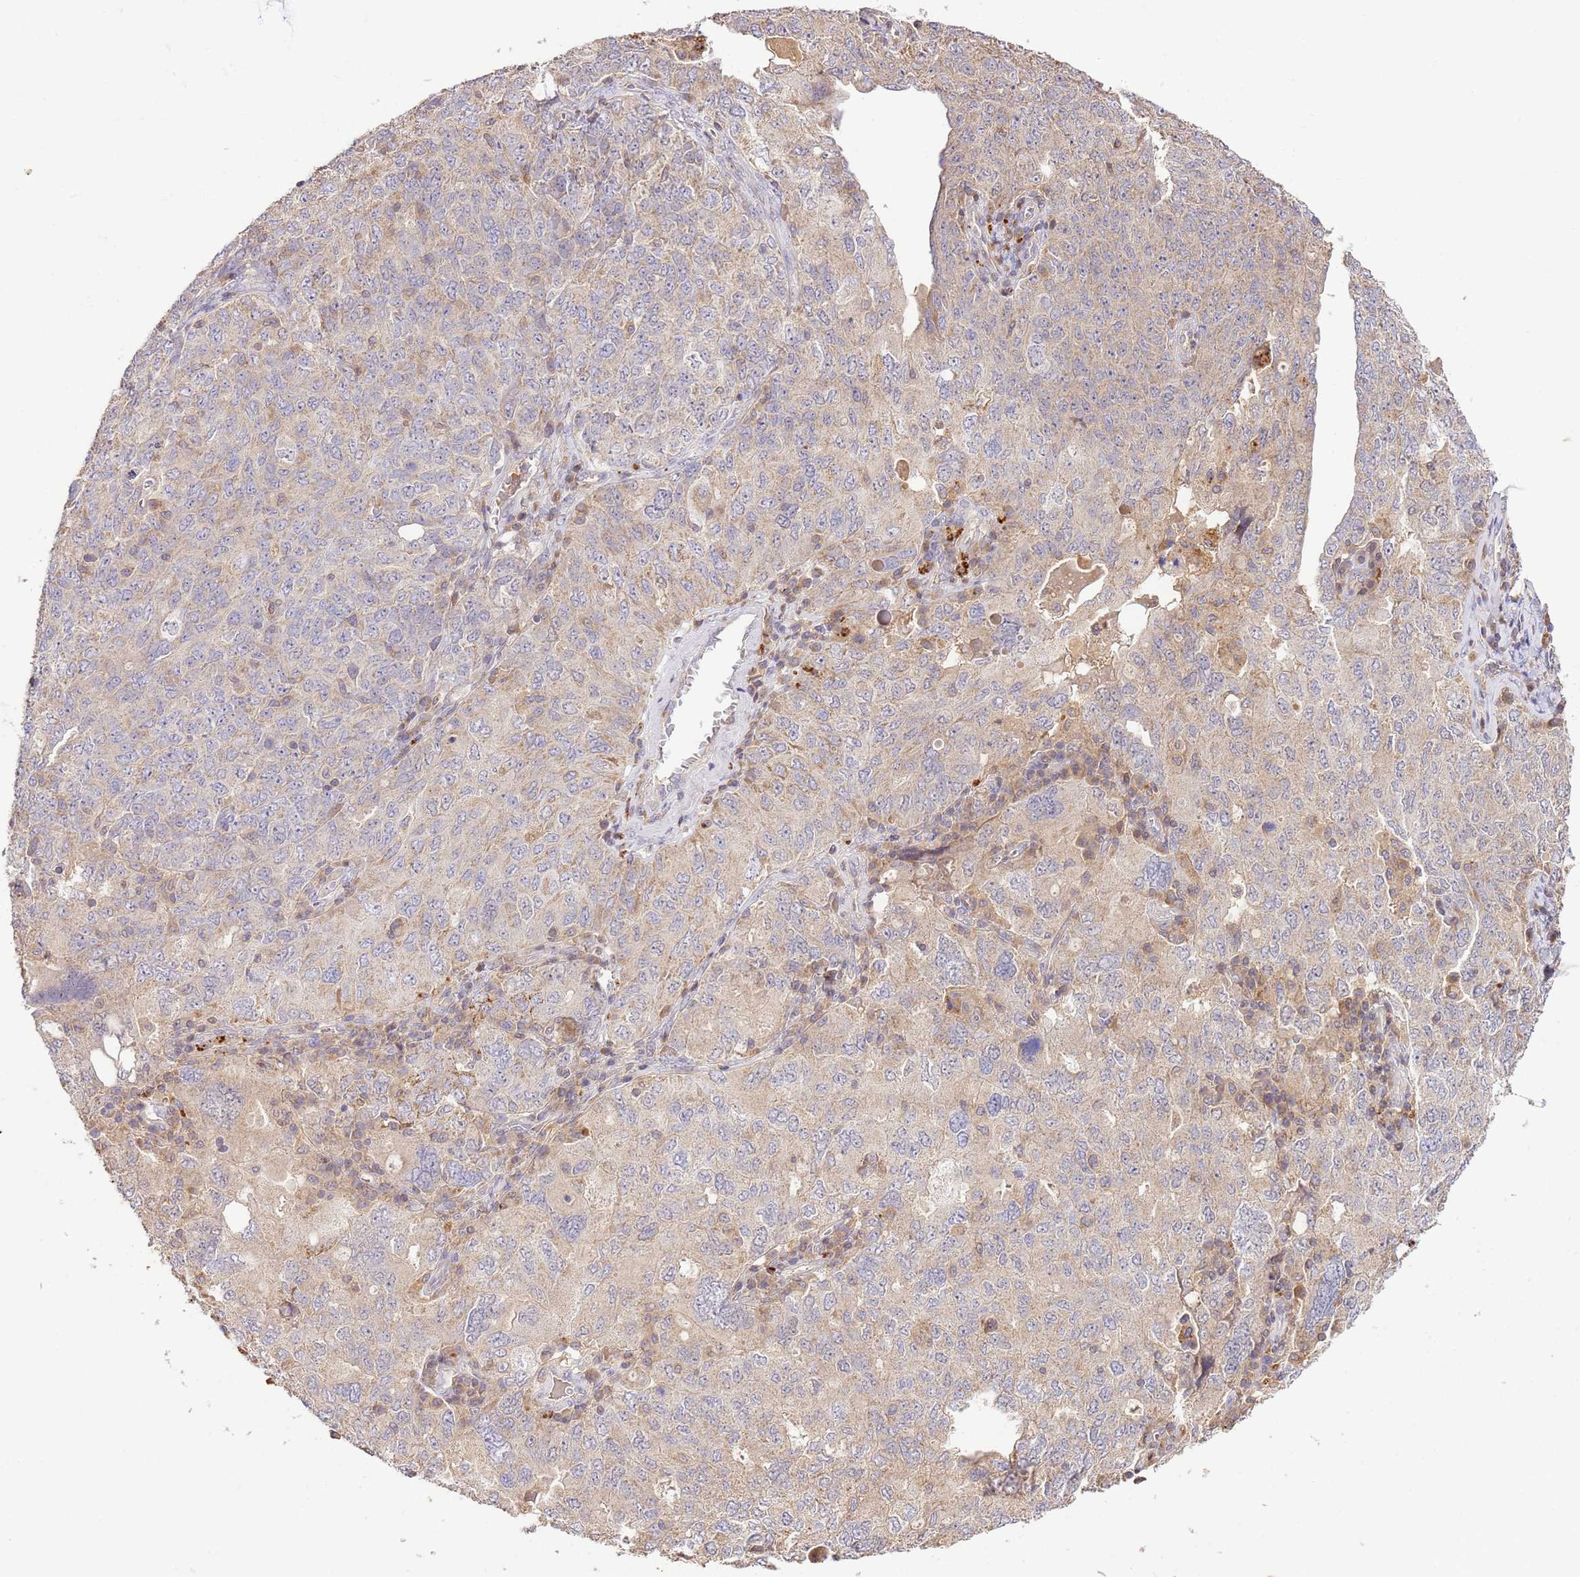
{"staining": {"intensity": "weak", "quantity": "25%-75%", "location": "cytoplasmic/membranous"}, "tissue": "ovarian cancer", "cell_type": "Tumor cells", "image_type": "cancer", "snomed": [{"axis": "morphology", "description": "Carcinoma, endometroid"}, {"axis": "topography", "description": "Ovary"}], "caption": "Endometroid carcinoma (ovarian) stained with DAB (3,3'-diaminobenzidine) immunohistochemistry (IHC) demonstrates low levels of weak cytoplasmic/membranous expression in about 25%-75% of tumor cells.", "gene": "LRRC28", "patient": {"sex": "female", "age": 62}}